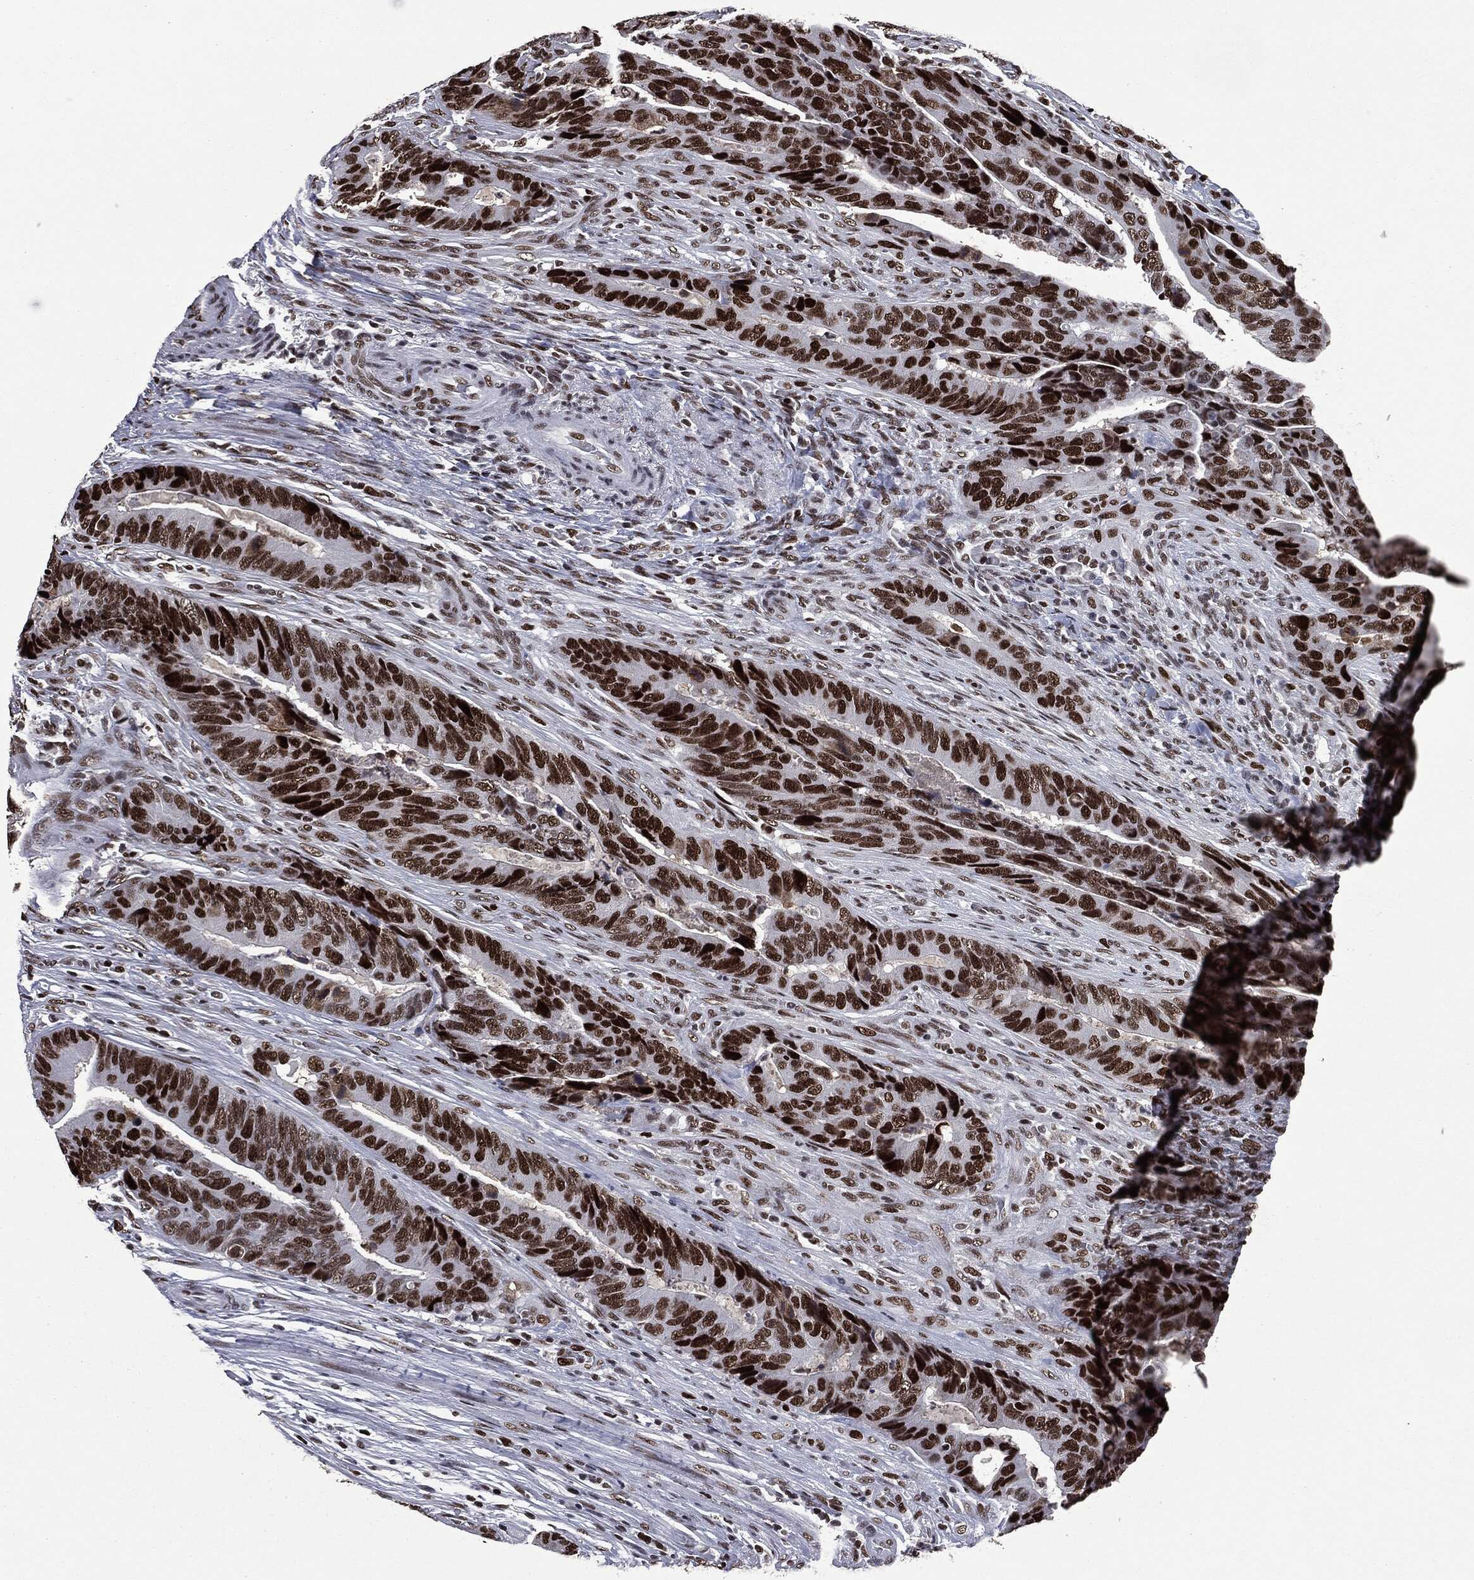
{"staining": {"intensity": "strong", "quantity": ">75%", "location": "nuclear"}, "tissue": "colorectal cancer", "cell_type": "Tumor cells", "image_type": "cancer", "snomed": [{"axis": "morphology", "description": "Adenocarcinoma, NOS"}, {"axis": "topography", "description": "Colon"}], "caption": "Immunohistochemical staining of adenocarcinoma (colorectal) demonstrates strong nuclear protein staining in approximately >75% of tumor cells.", "gene": "MSH2", "patient": {"sex": "female", "age": 56}}